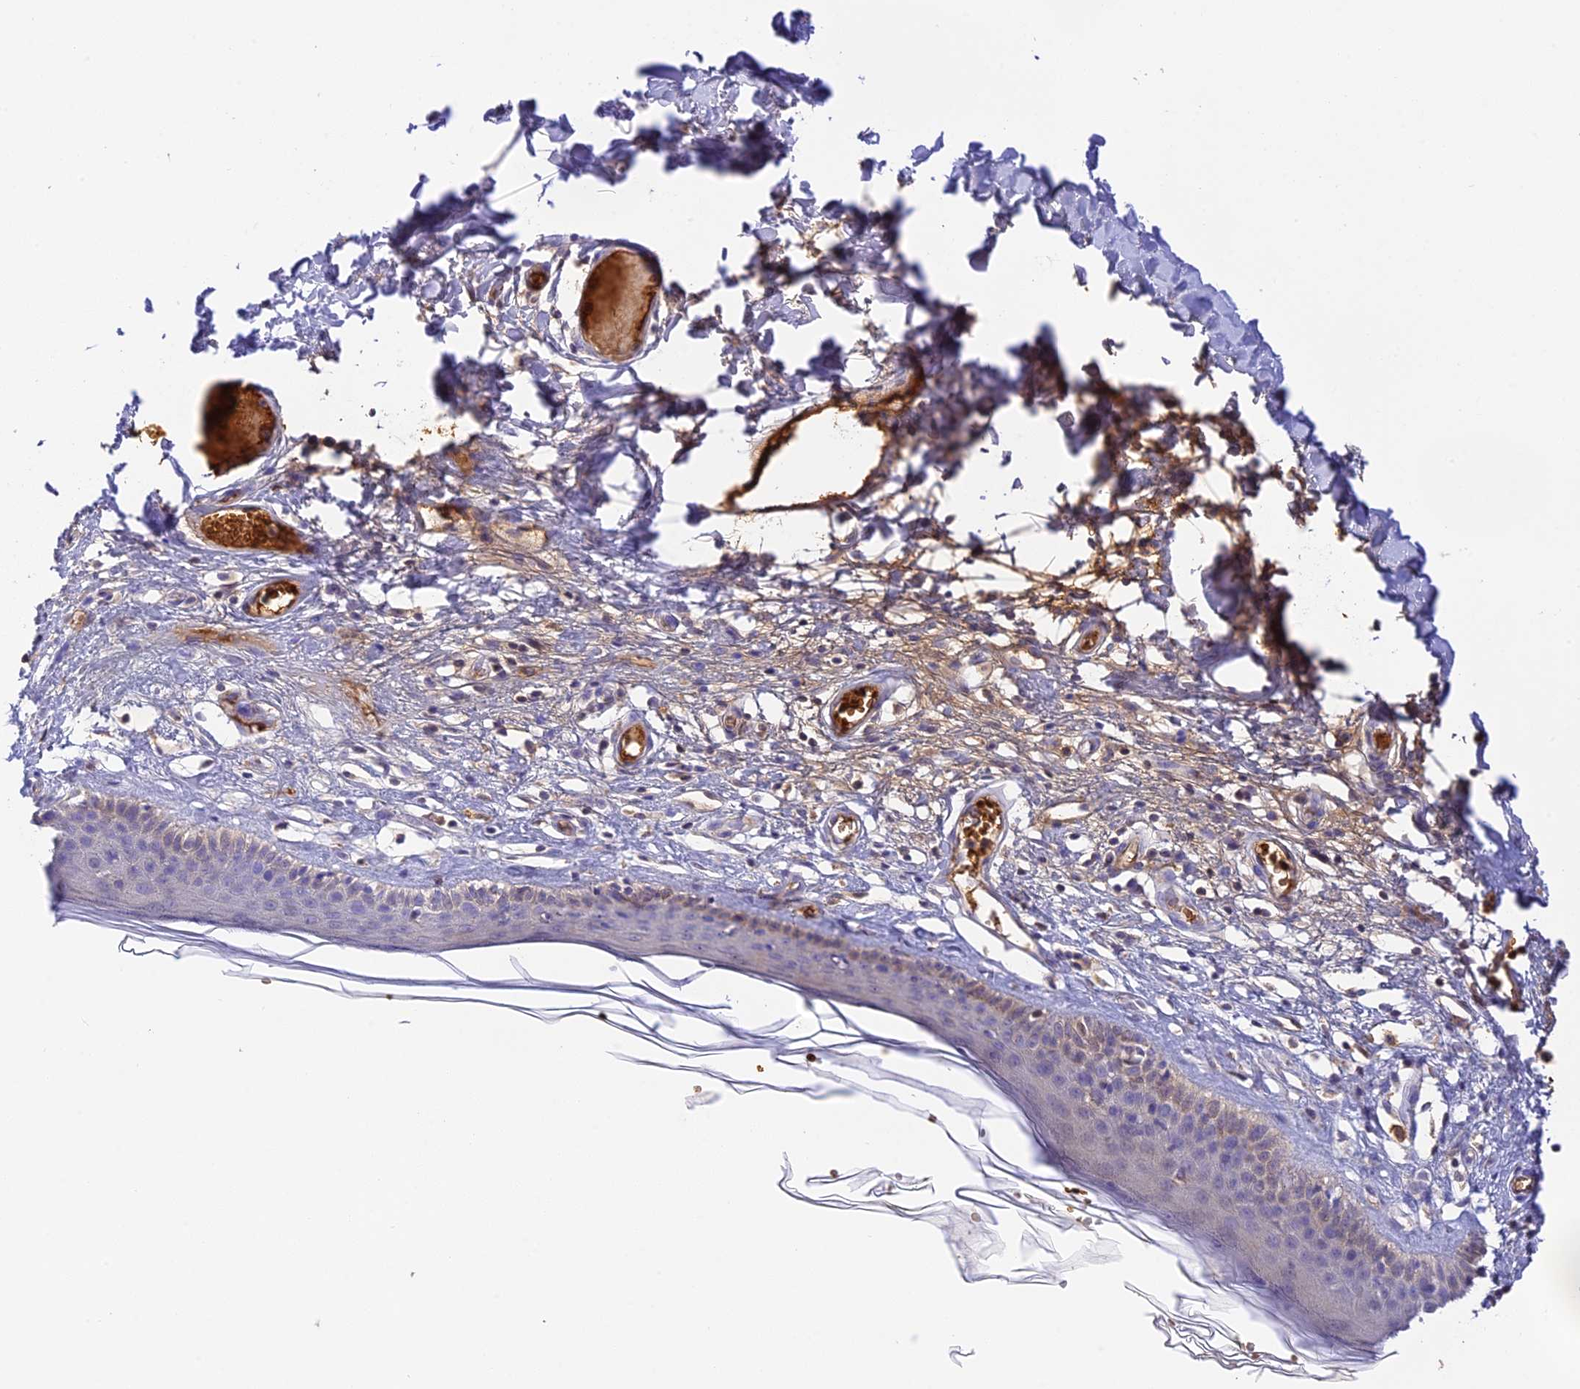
{"staining": {"intensity": "negative", "quantity": "none", "location": "none"}, "tissue": "skin", "cell_type": "Epidermal cells", "image_type": "normal", "snomed": [{"axis": "morphology", "description": "Normal tissue, NOS"}, {"axis": "topography", "description": "Adipose tissue"}, {"axis": "topography", "description": "Vascular tissue"}, {"axis": "topography", "description": "Vulva"}, {"axis": "topography", "description": "Peripheral nerve tissue"}], "caption": "IHC micrograph of benign human skin stained for a protein (brown), which displays no expression in epidermal cells.", "gene": "HDHD2", "patient": {"sex": "female", "age": 86}}